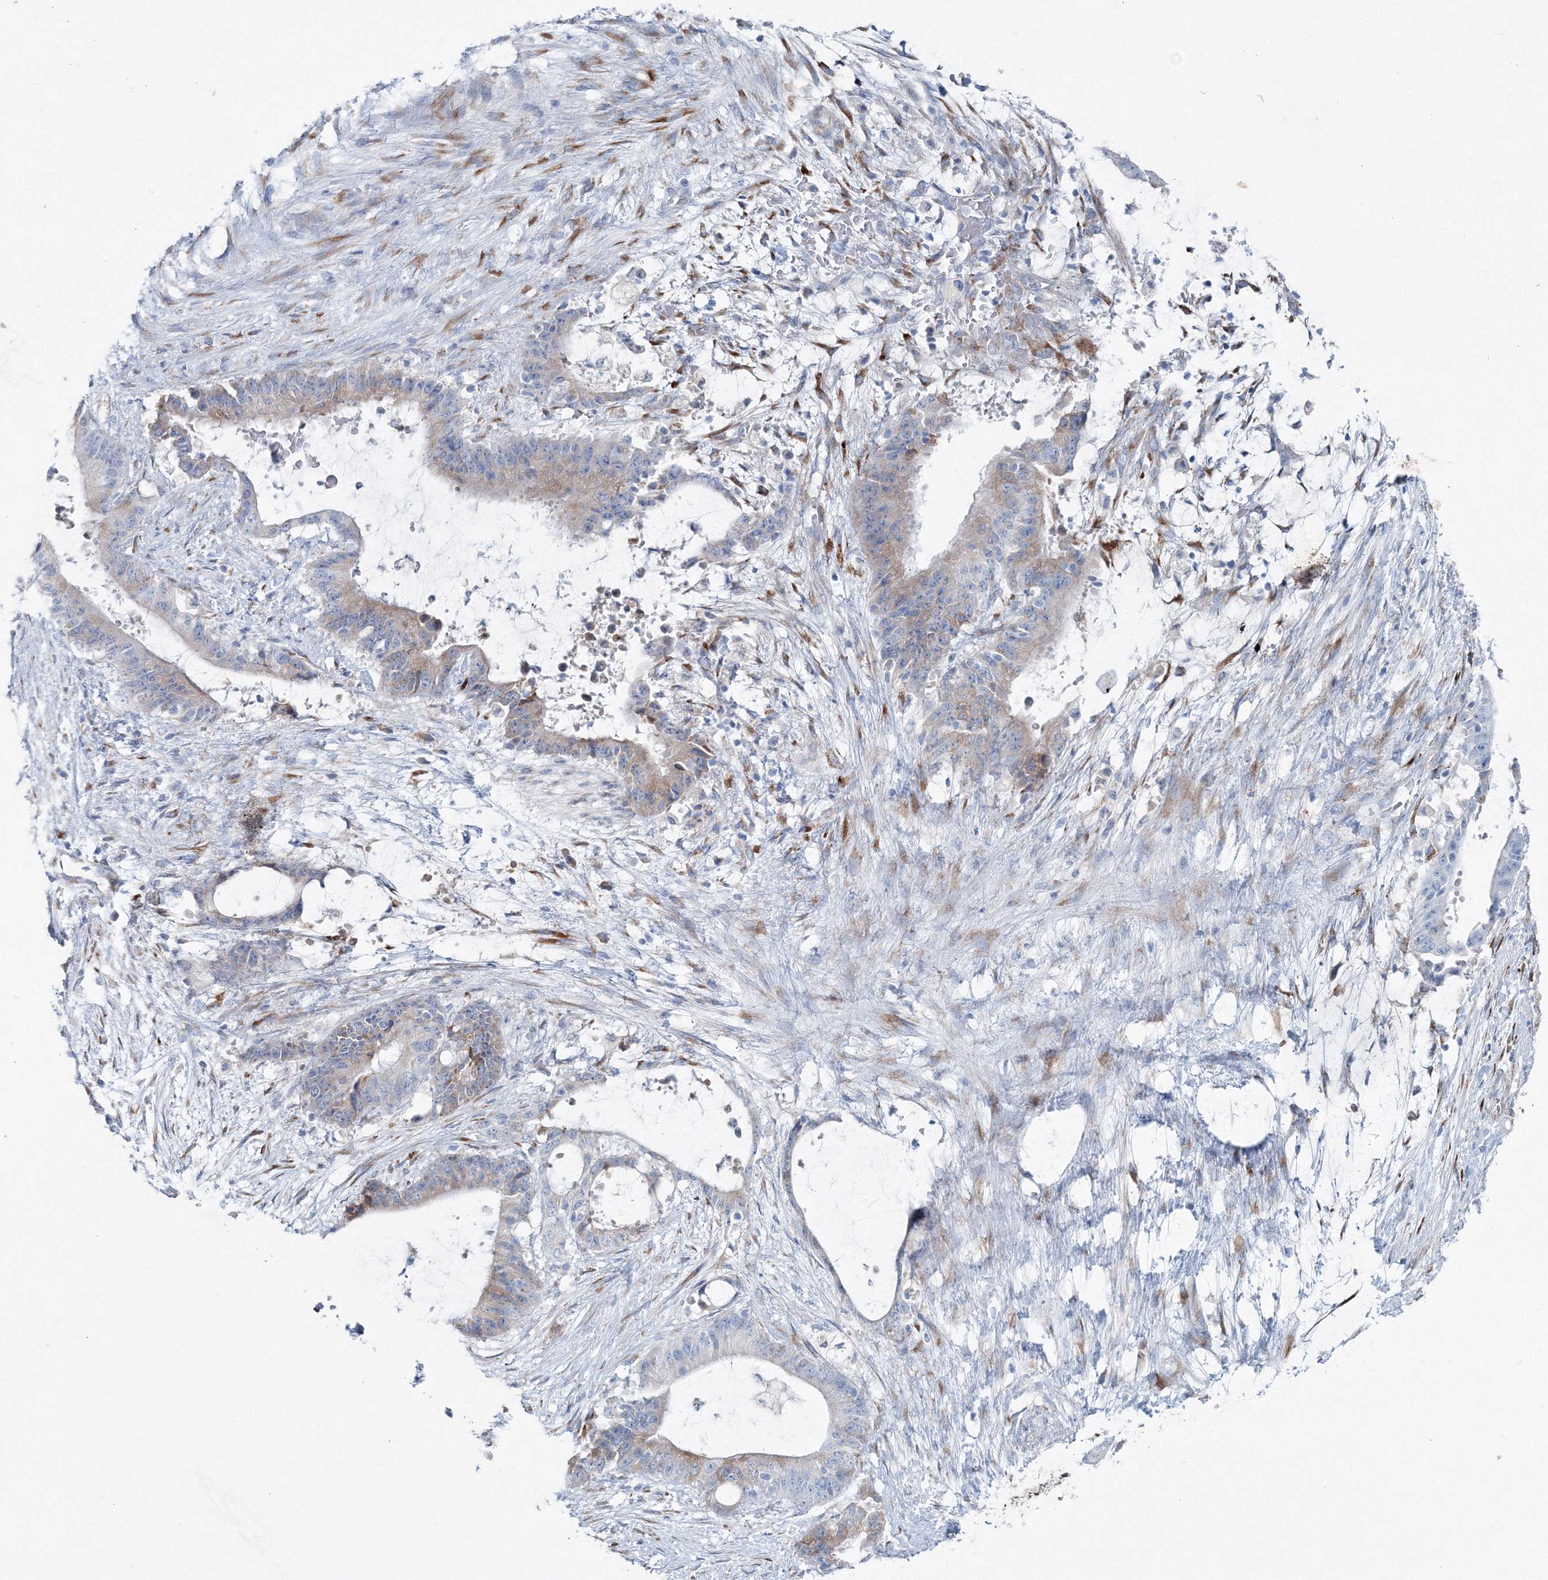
{"staining": {"intensity": "weak", "quantity": "<25%", "location": "cytoplasmic/membranous"}, "tissue": "liver cancer", "cell_type": "Tumor cells", "image_type": "cancer", "snomed": [{"axis": "morphology", "description": "Normal tissue, NOS"}, {"axis": "morphology", "description": "Cholangiocarcinoma"}, {"axis": "topography", "description": "Liver"}, {"axis": "topography", "description": "Peripheral nerve tissue"}], "caption": "A high-resolution image shows immunohistochemistry staining of liver cholangiocarcinoma, which displays no significant staining in tumor cells.", "gene": "RCN1", "patient": {"sex": "female", "age": 73}}